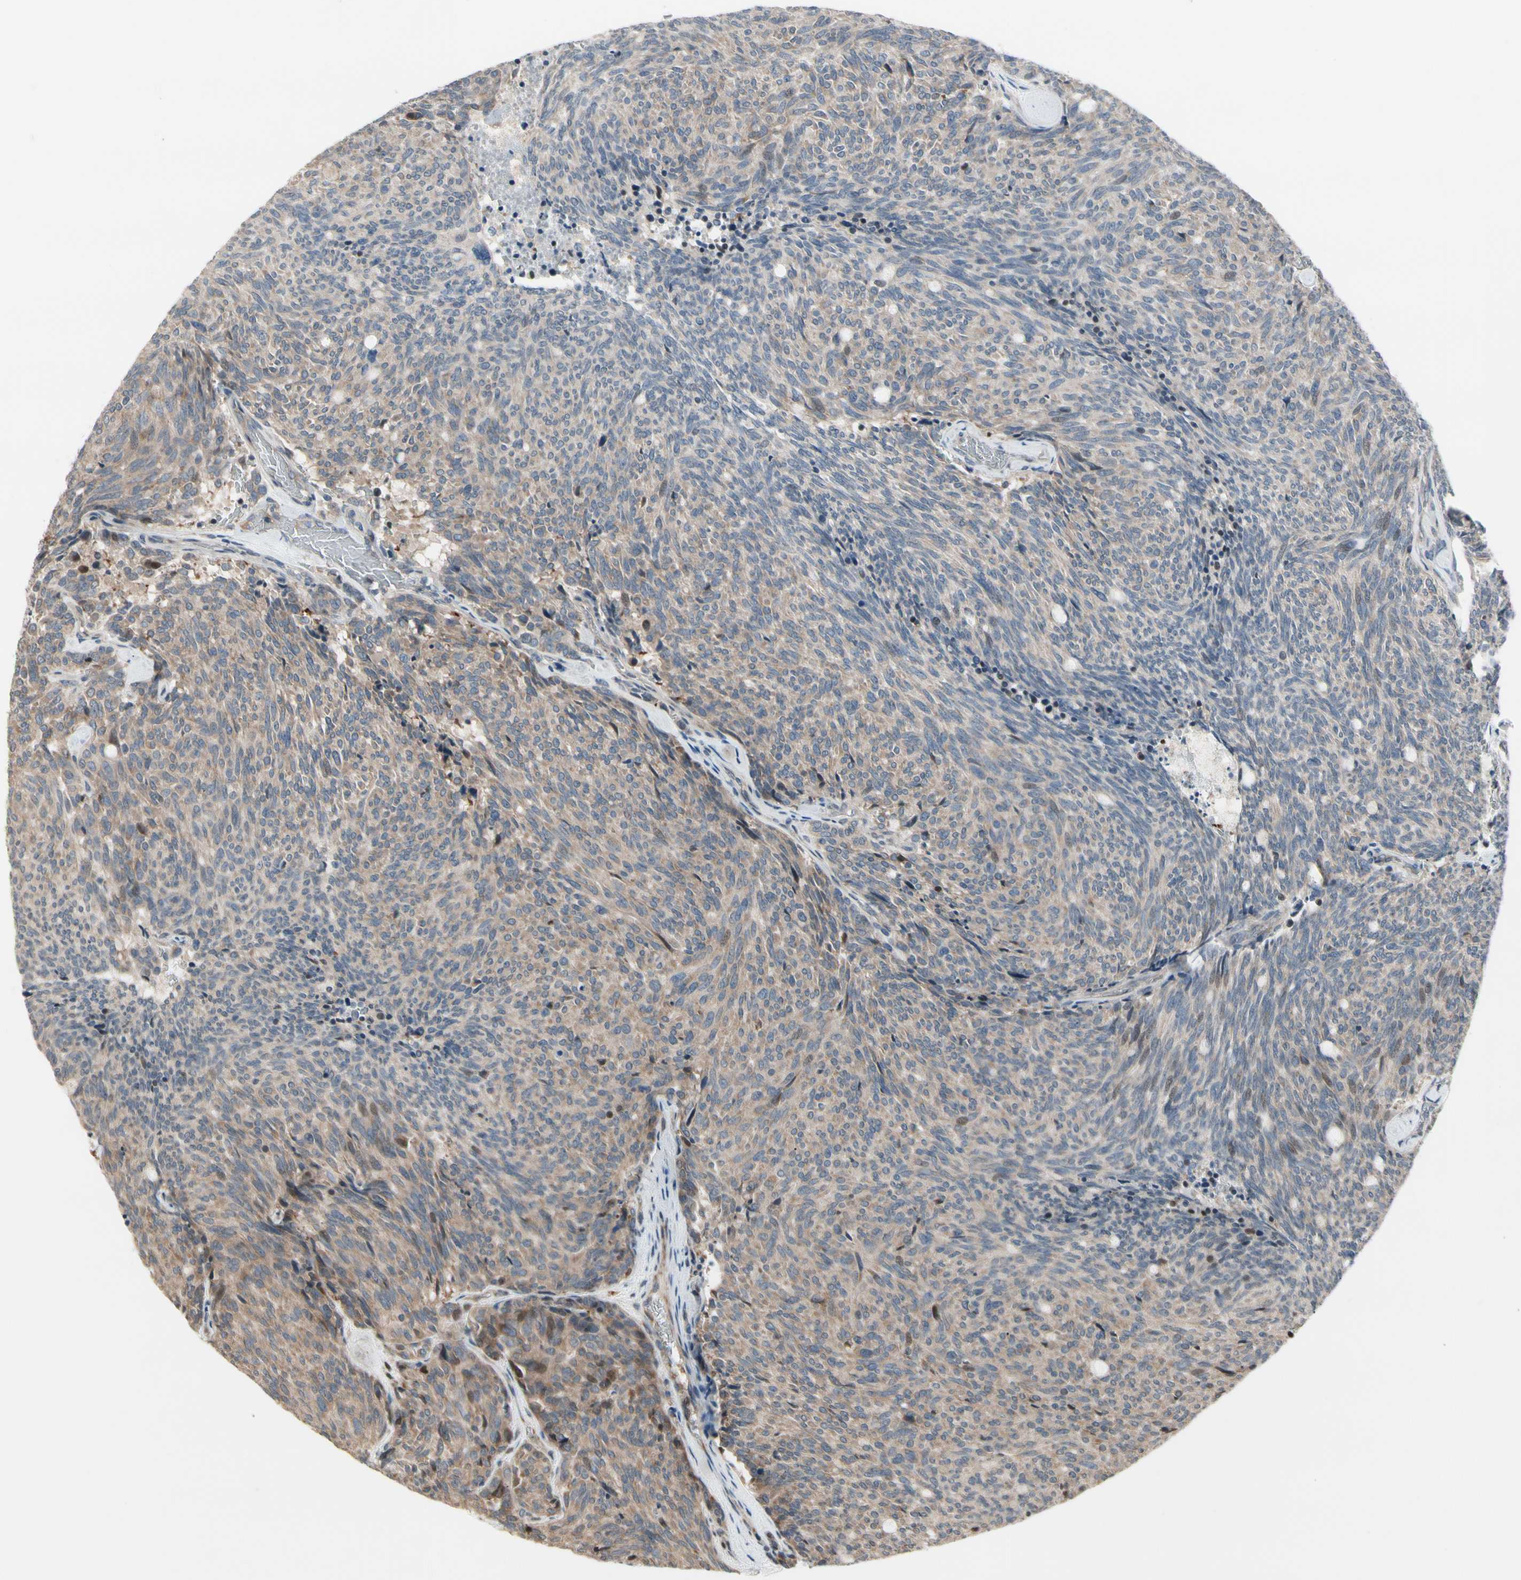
{"staining": {"intensity": "moderate", "quantity": "<25%", "location": "cytoplasmic/membranous,nuclear"}, "tissue": "carcinoid", "cell_type": "Tumor cells", "image_type": "cancer", "snomed": [{"axis": "morphology", "description": "Carcinoid, malignant, NOS"}, {"axis": "topography", "description": "Pancreas"}], "caption": "Carcinoid tissue shows moderate cytoplasmic/membranous and nuclear positivity in about <25% of tumor cells Immunohistochemistry stains the protein of interest in brown and the nuclei are stained blue.", "gene": "SNX29", "patient": {"sex": "female", "age": 54}}